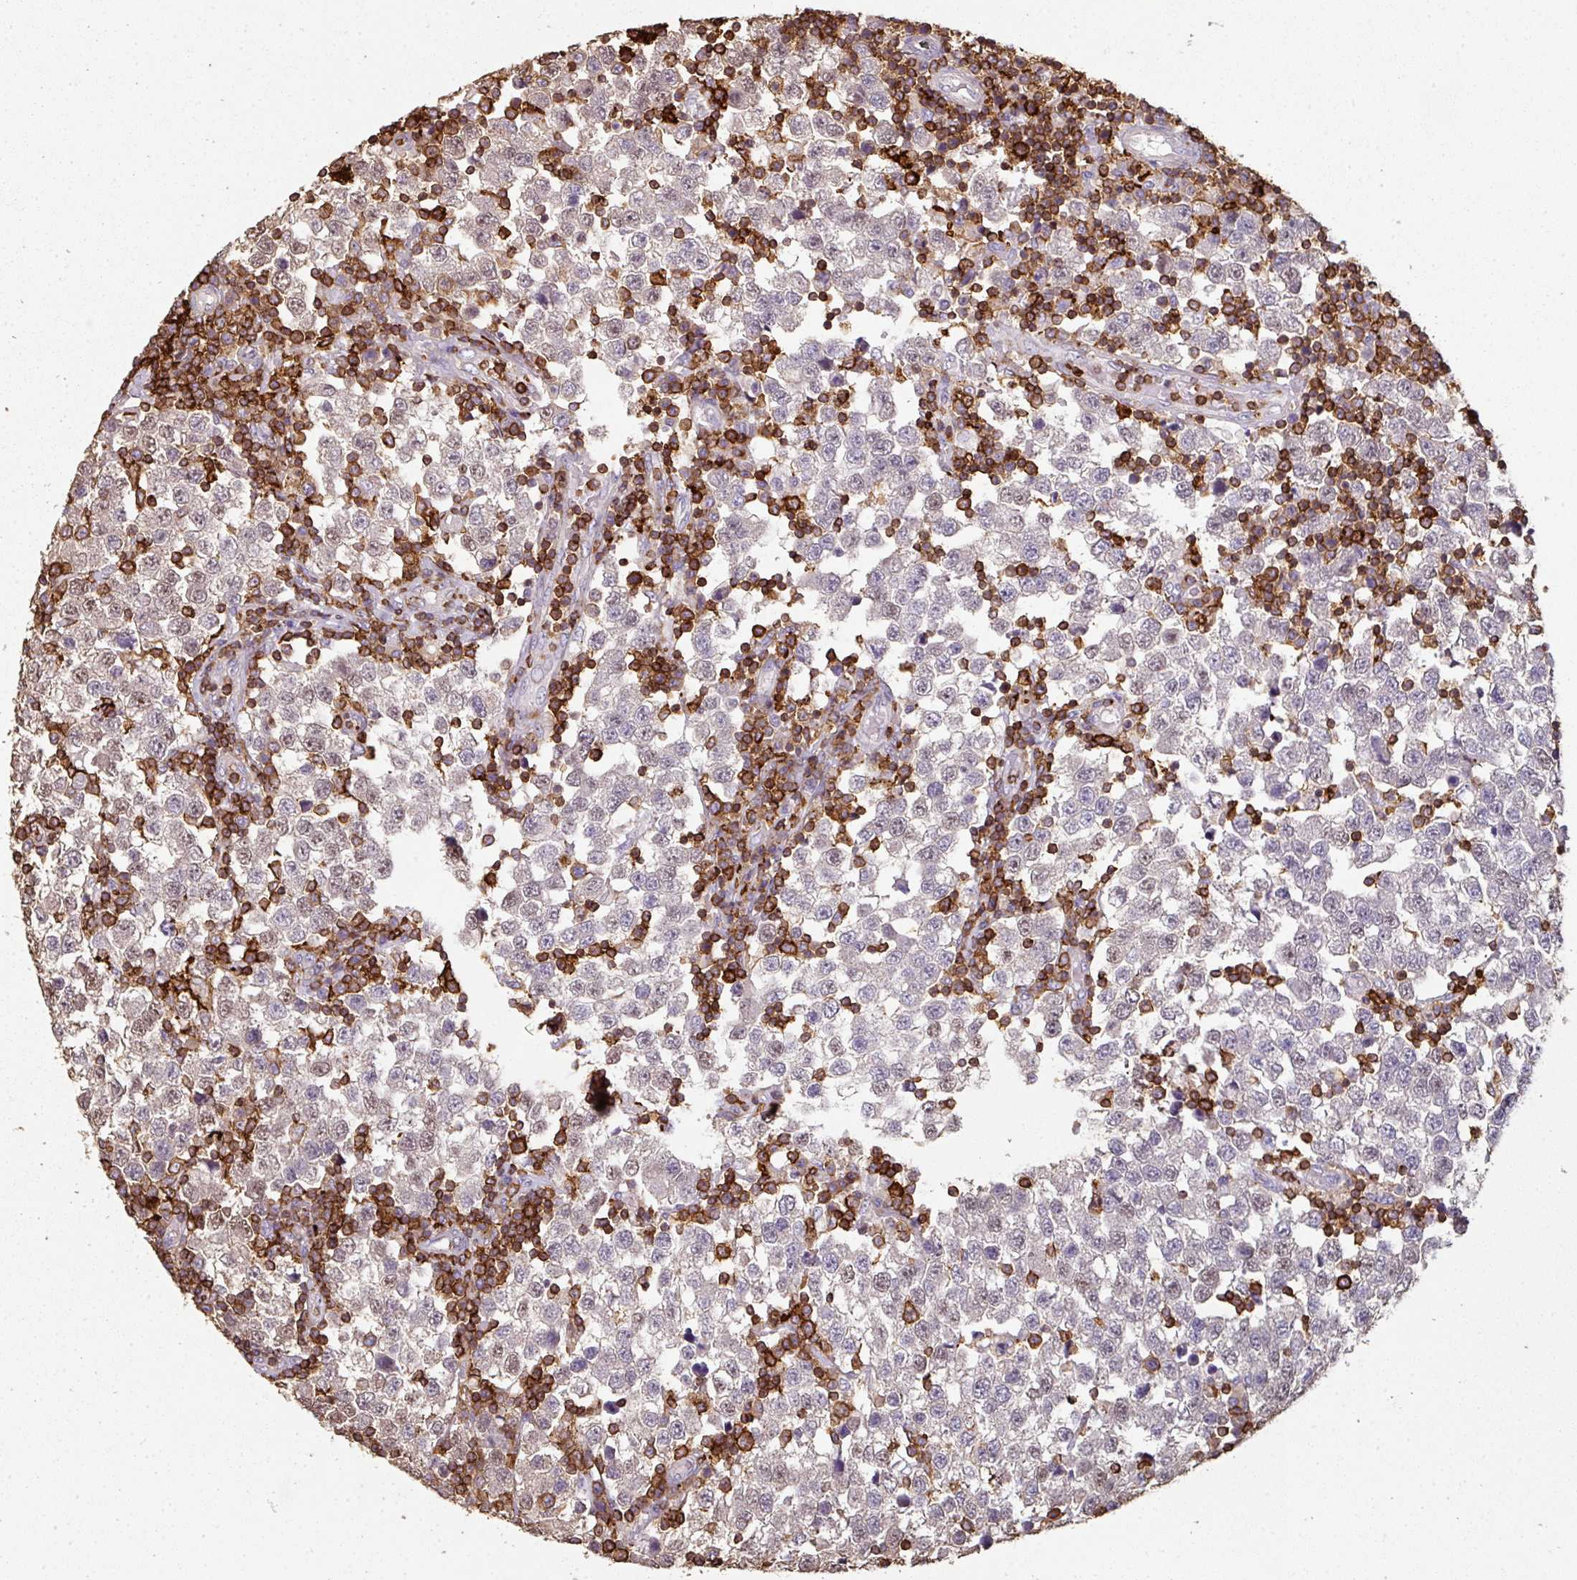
{"staining": {"intensity": "negative", "quantity": "none", "location": "none"}, "tissue": "testis cancer", "cell_type": "Tumor cells", "image_type": "cancer", "snomed": [{"axis": "morphology", "description": "Seminoma, NOS"}, {"axis": "topography", "description": "Testis"}], "caption": "A high-resolution image shows IHC staining of testis seminoma, which exhibits no significant positivity in tumor cells.", "gene": "OLFML2B", "patient": {"sex": "male", "age": 34}}